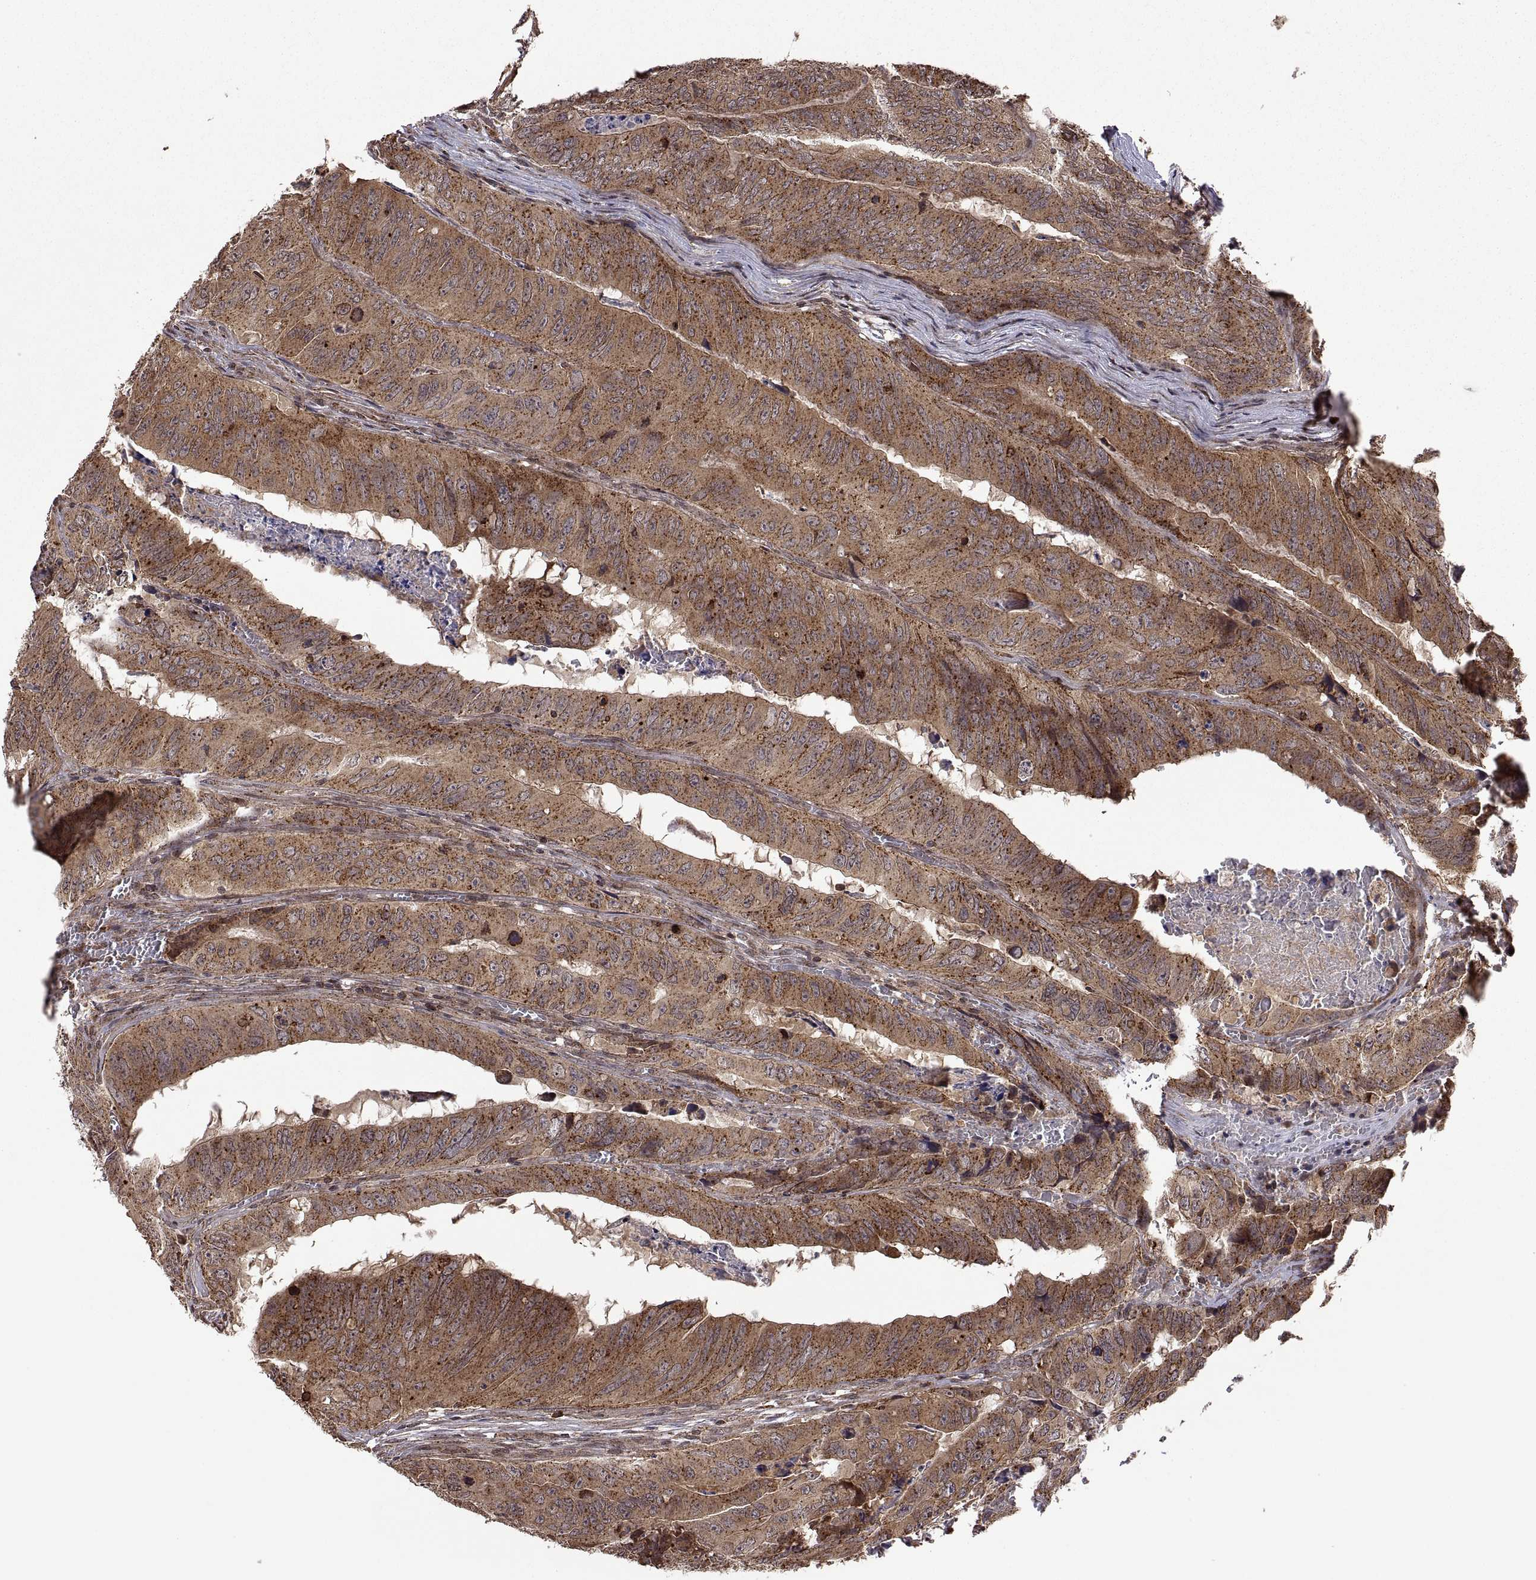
{"staining": {"intensity": "moderate", "quantity": ">75%", "location": "cytoplasmic/membranous"}, "tissue": "colorectal cancer", "cell_type": "Tumor cells", "image_type": "cancer", "snomed": [{"axis": "morphology", "description": "Adenocarcinoma, NOS"}, {"axis": "topography", "description": "Colon"}], "caption": "Colorectal adenocarcinoma stained with immunohistochemistry shows moderate cytoplasmic/membranous staining in about >75% of tumor cells. (brown staining indicates protein expression, while blue staining denotes nuclei).", "gene": "ZNRF2", "patient": {"sex": "male", "age": 79}}